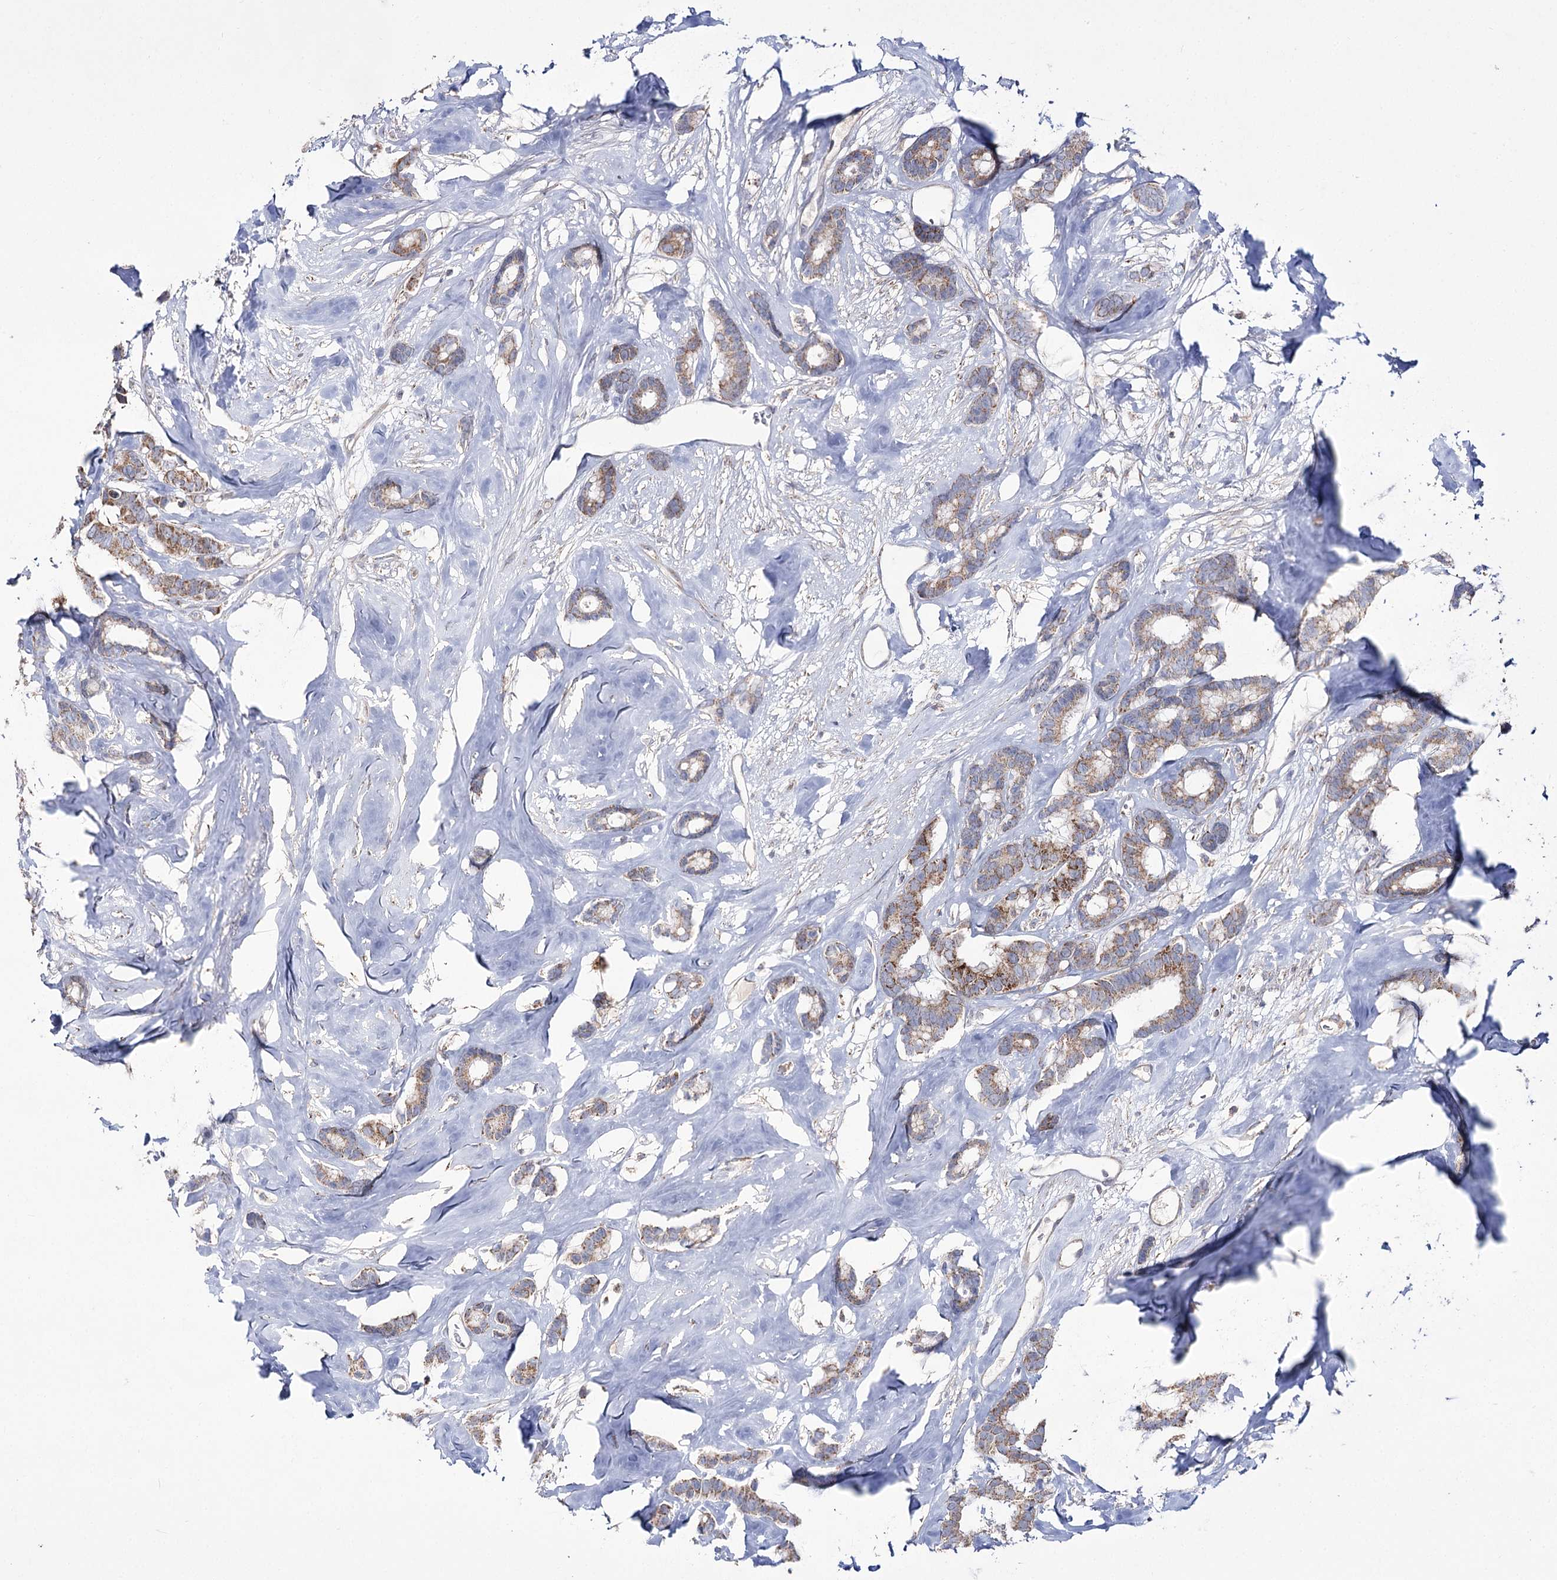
{"staining": {"intensity": "moderate", "quantity": ">75%", "location": "cytoplasmic/membranous"}, "tissue": "breast cancer", "cell_type": "Tumor cells", "image_type": "cancer", "snomed": [{"axis": "morphology", "description": "Duct carcinoma"}, {"axis": "topography", "description": "Breast"}], "caption": "The histopathology image exhibits immunohistochemical staining of breast cancer (infiltrating ductal carcinoma). There is moderate cytoplasmic/membranous positivity is identified in about >75% of tumor cells.", "gene": "NADK2", "patient": {"sex": "female", "age": 87}}